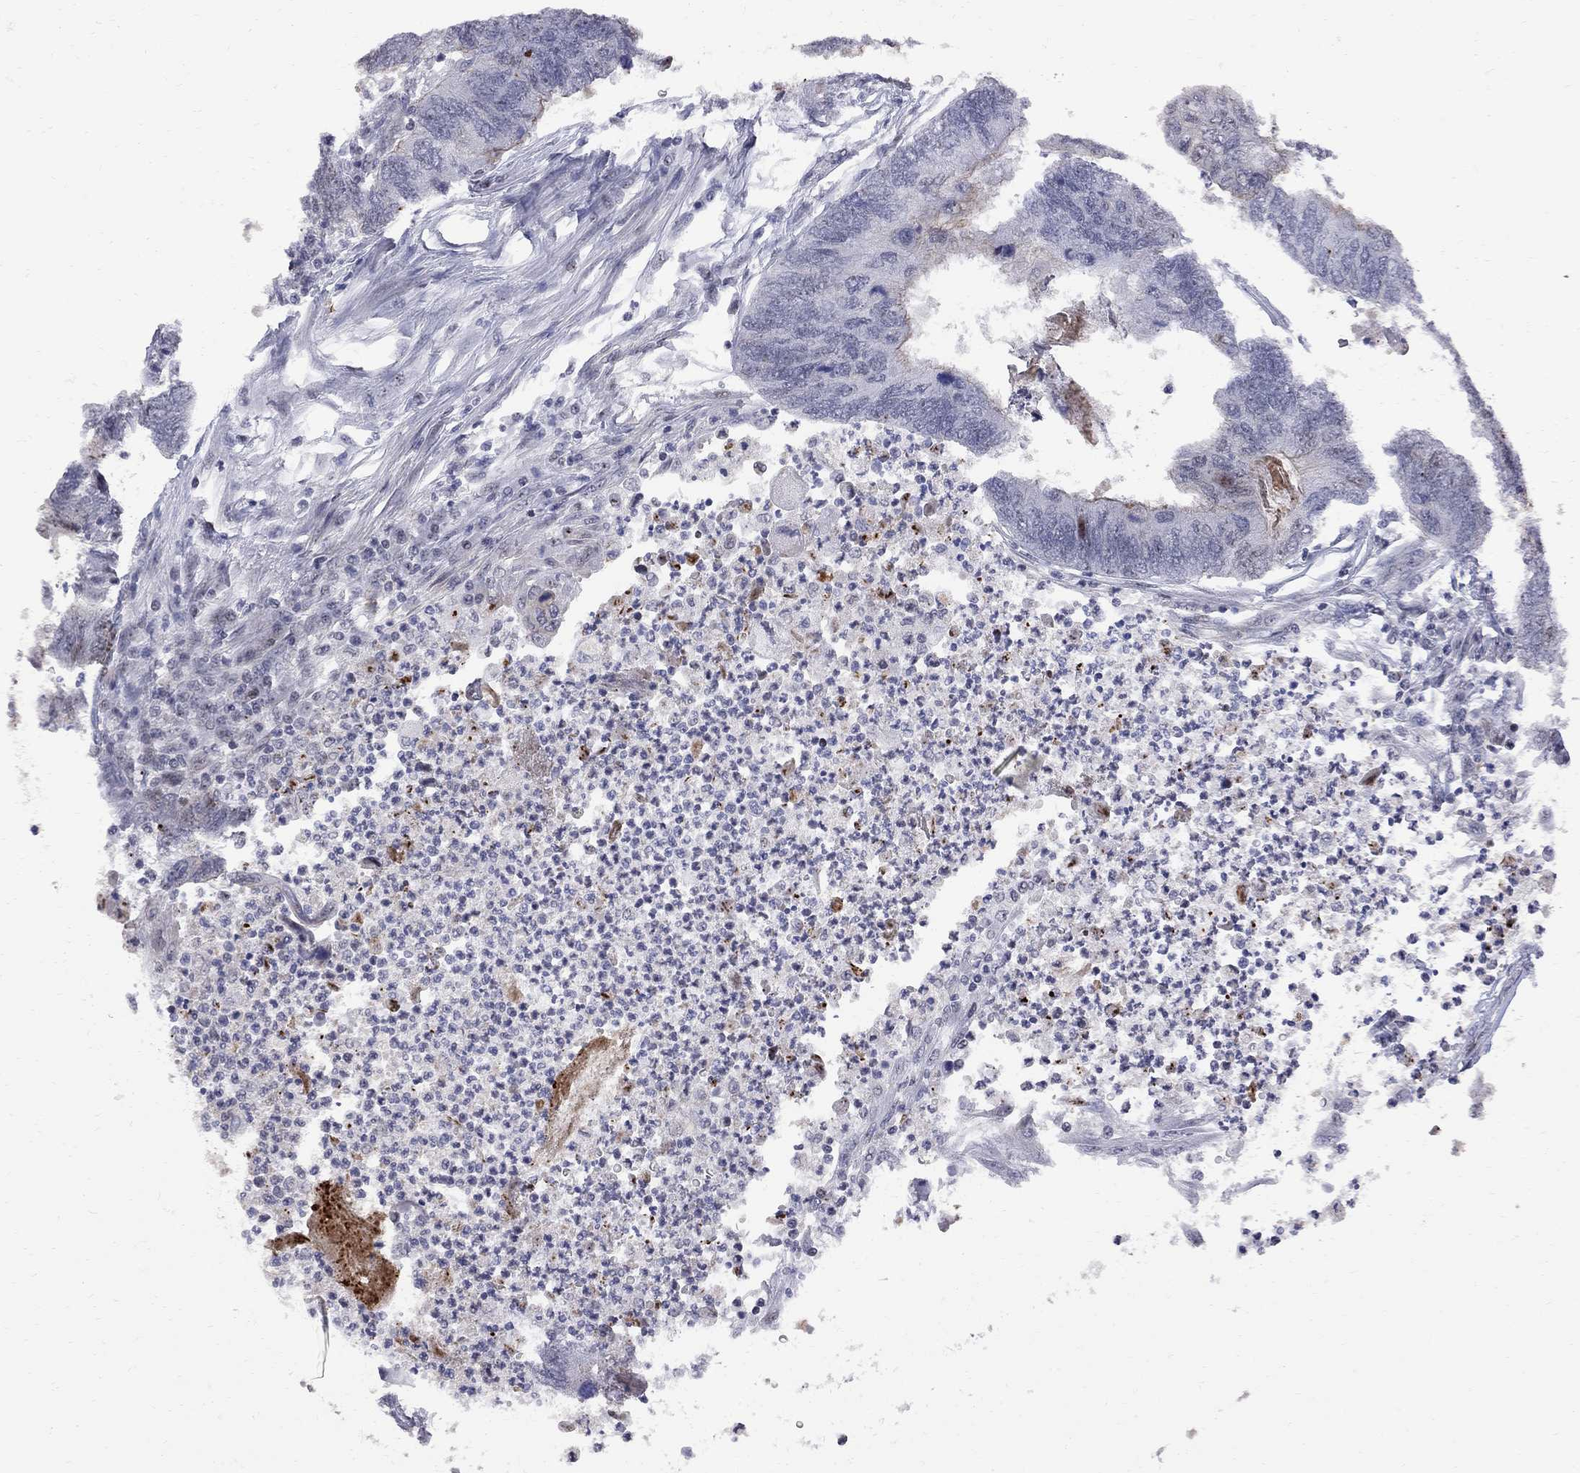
{"staining": {"intensity": "negative", "quantity": "none", "location": "none"}, "tissue": "colorectal cancer", "cell_type": "Tumor cells", "image_type": "cancer", "snomed": [{"axis": "morphology", "description": "Adenocarcinoma, NOS"}, {"axis": "topography", "description": "Colon"}], "caption": "Tumor cells show no significant expression in colorectal cancer. The staining was performed using DAB (3,3'-diaminobenzidine) to visualize the protein expression in brown, while the nuclei were stained in blue with hematoxylin (Magnification: 20x).", "gene": "DHX33", "patient": {"sex": "female", "age": 67}}